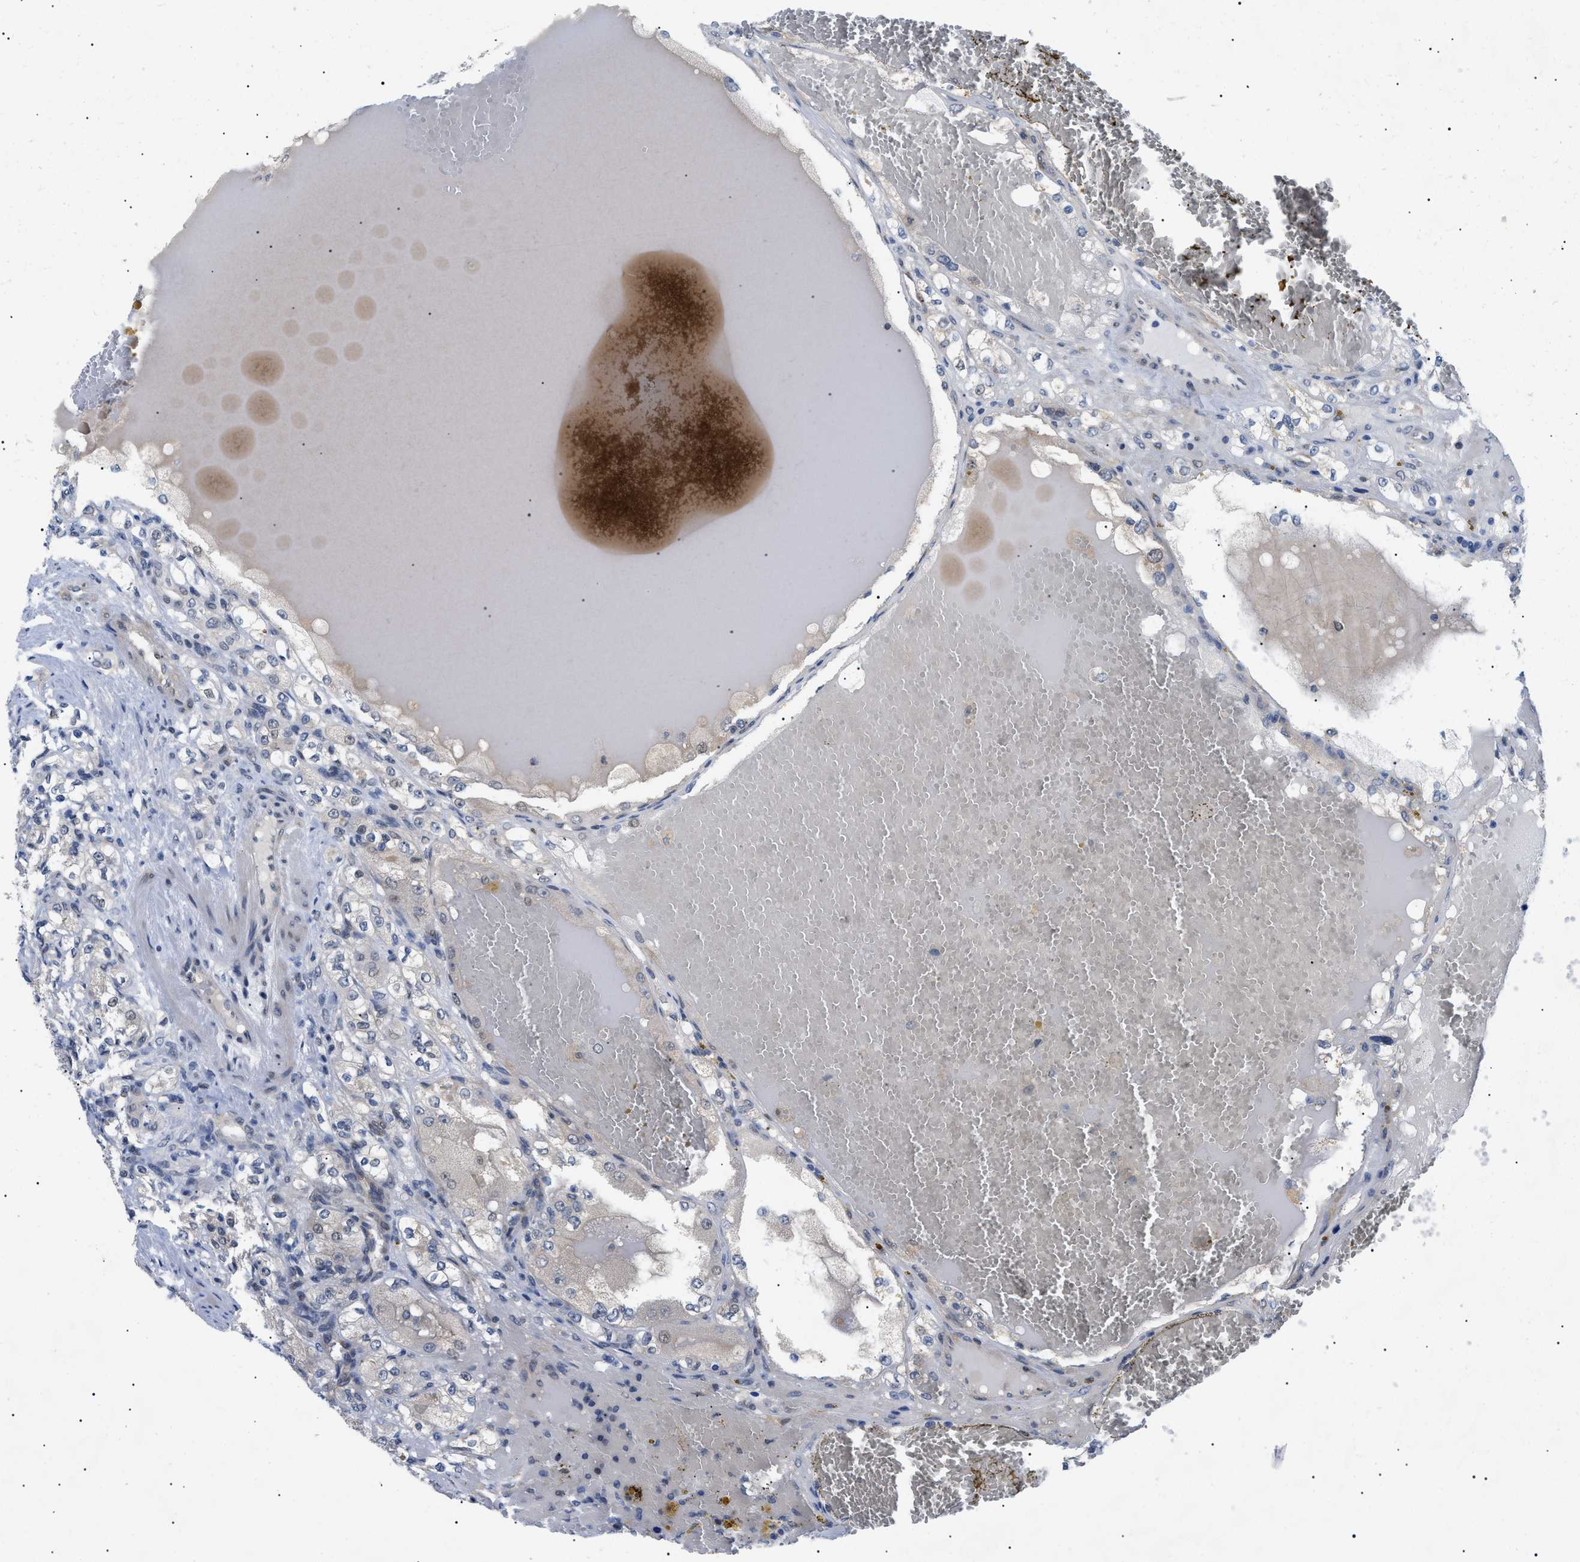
{"staining": {"intensity": "negative", "quantity": "none", "location": "none"}, "tissue": "renal cancer", "cell_type": "Tumor cells", "image_type": "cancer", "snomed": [{"axis": "morphology", "description": "Normal tissue, NOS"}, {"axis": "morphology", "description": "Adenocarcinoma, NOS"}, {"axis": "topography", "description": "Kidney"}], "caption": "Immunohistochemistry photomicrograph of neoplastic tissue: human renal cancer stained with DAB (3,3'-diaminobenzidine) reveals no significant protein expression in tumor cells.", "gene": "GARRE1", "patient": {"sex": "male", "age": 61}}